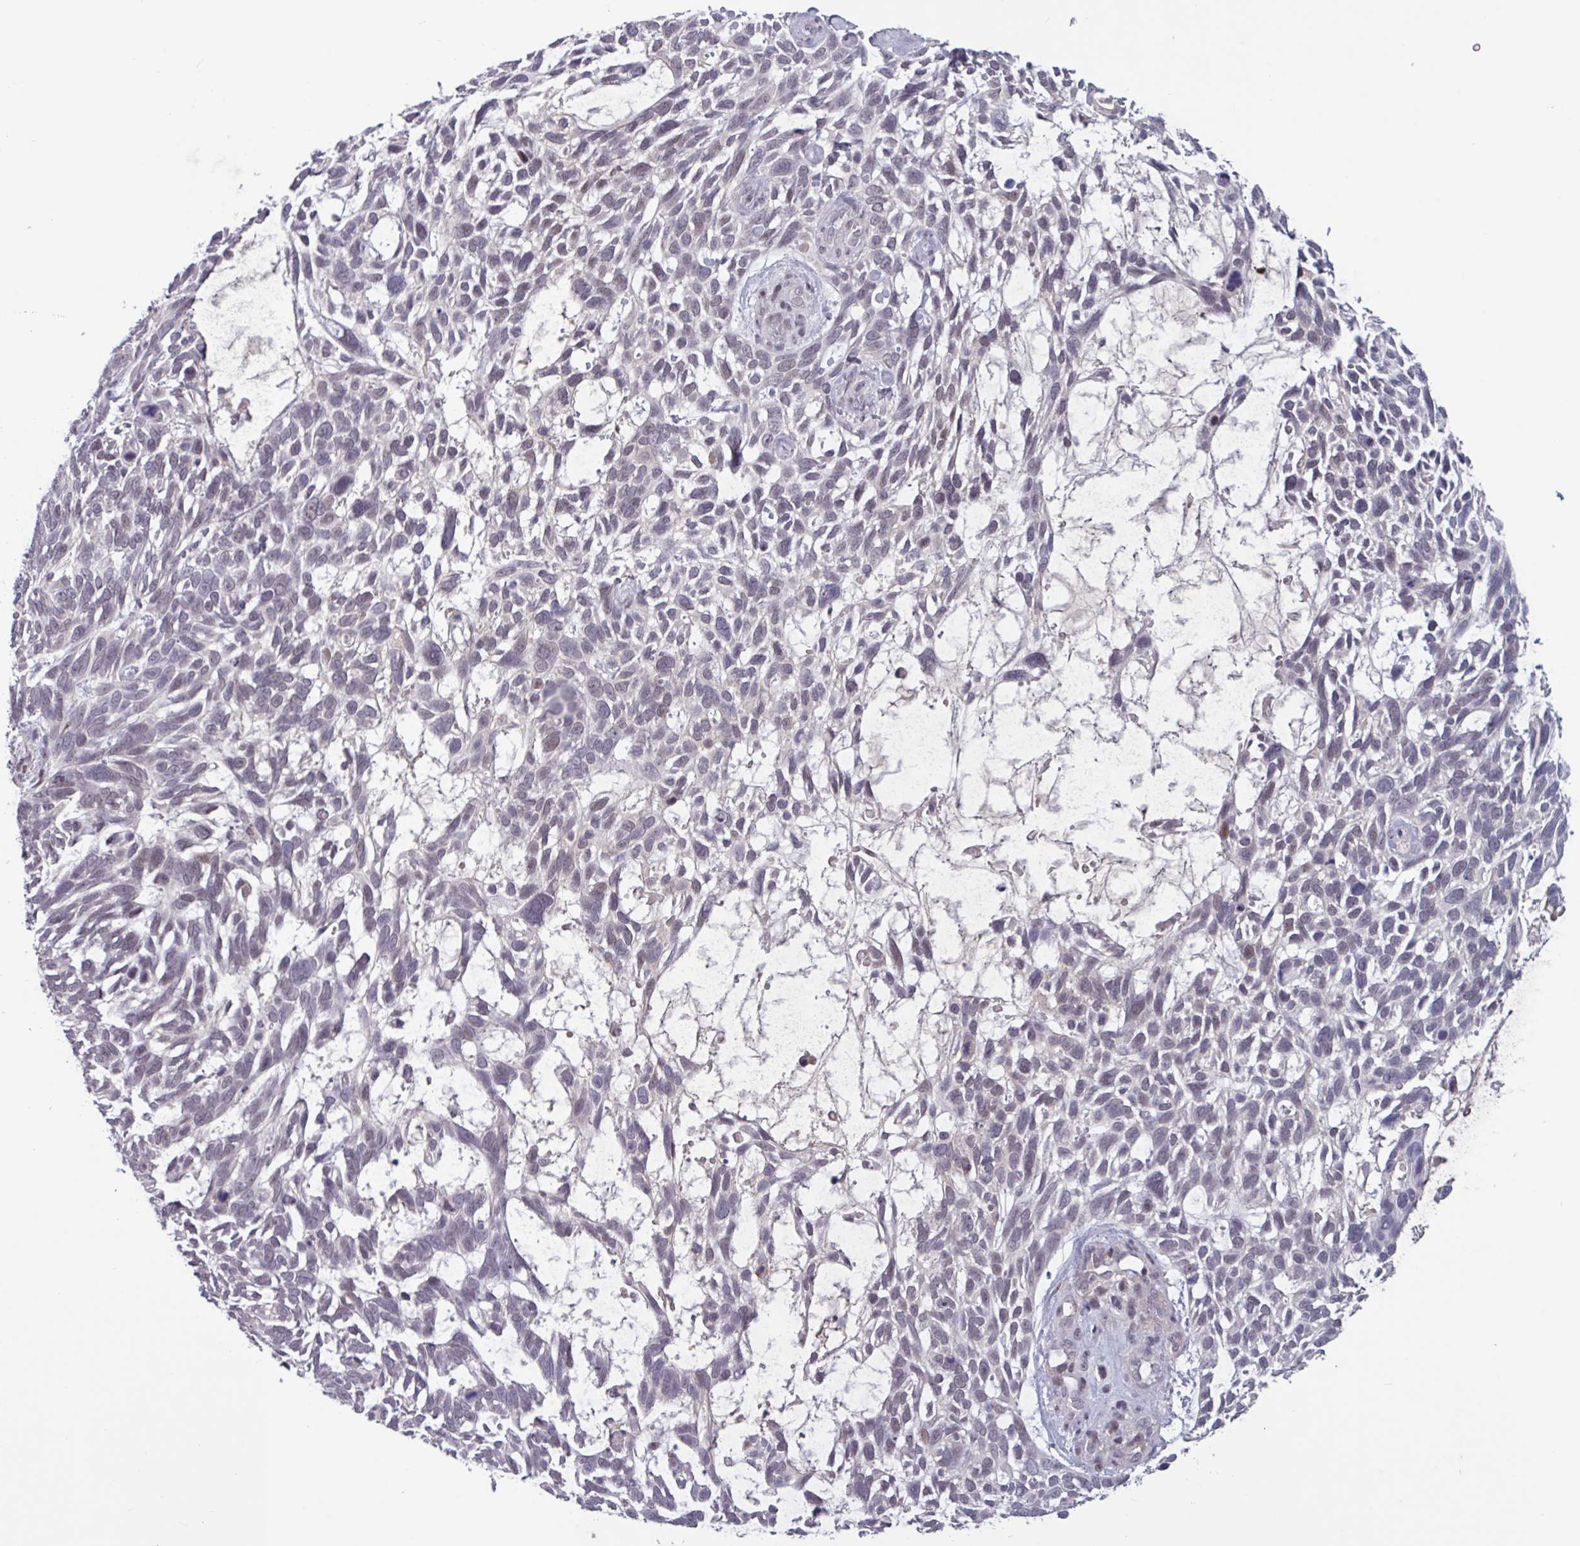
{"staining": {"intensity": "negative", "quantity": "none", "location": "none"}, "tissue": "skin cancer", "cell_type": "Tumor cells", "image_type": "cancer", "snomed": [{"axis": "morphology", "description": "Basal cell carcinoma"}, {"axis": "topography", "description": "Skin"}], "caption": "Skin cancer (basal cell carcinoma) stained for a protein using immunohistochemistry (IHC) exhibits no expression tumor cells.", "gene": "ZNF575", "patient": {"sex": "male", "age": 88}}